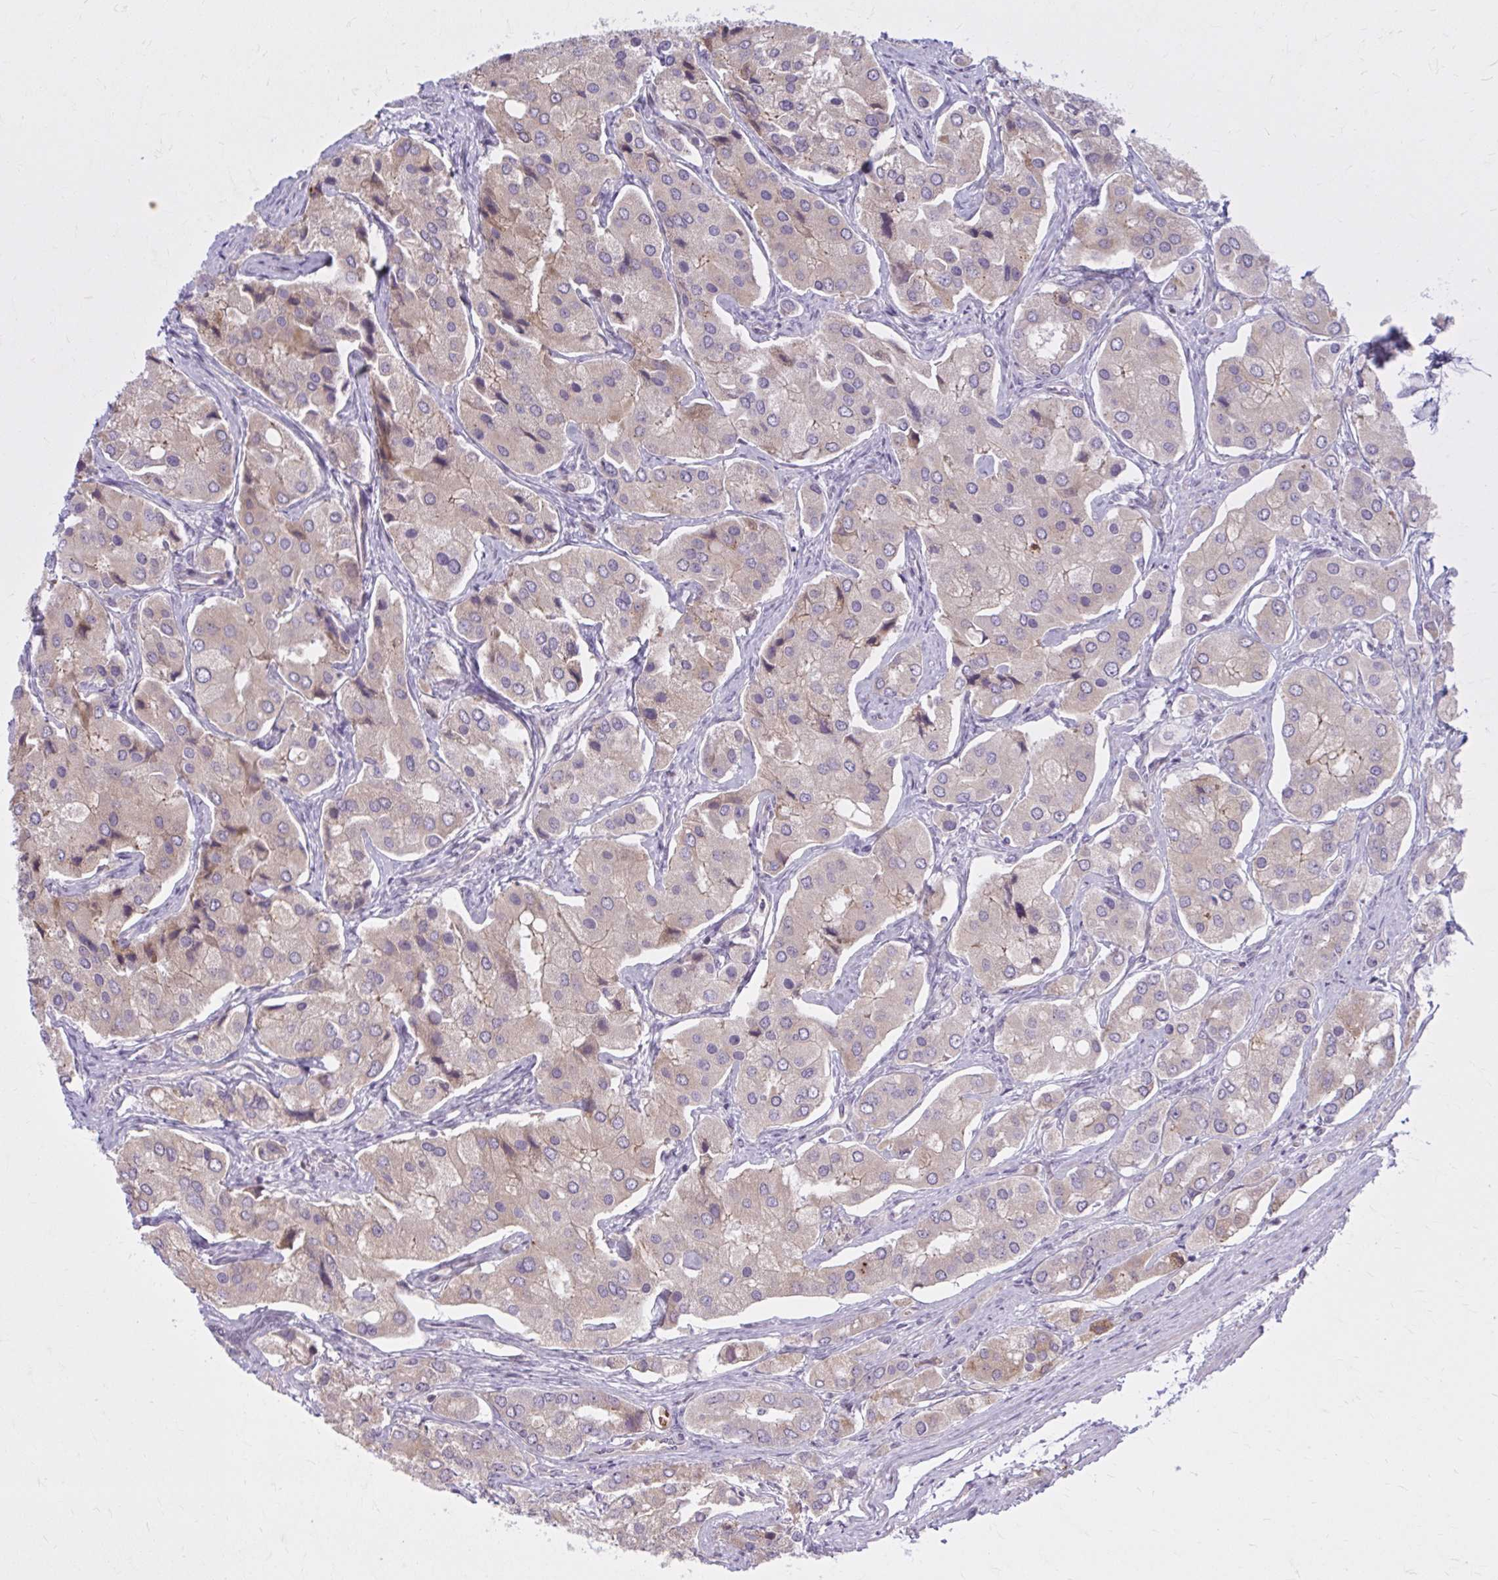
{"staining": {"intensity": "weak", "quantity": "<25%", "location": "cytoplasmic/membranous"}, "tissue": "prostate cancer", "cell_type": "Tumor cells", "image_type": "cancer", "snomed": [{"axis": "morphology", "description": "Adenocarcinoma, Low grade"}, {"axis": "topography", "description": "Prostate"}], "caption": "There is no significant staining in tumor cells of prostate cancer.", "gene": "SNF8", "patient": {"sex": "male", "age": 69}}